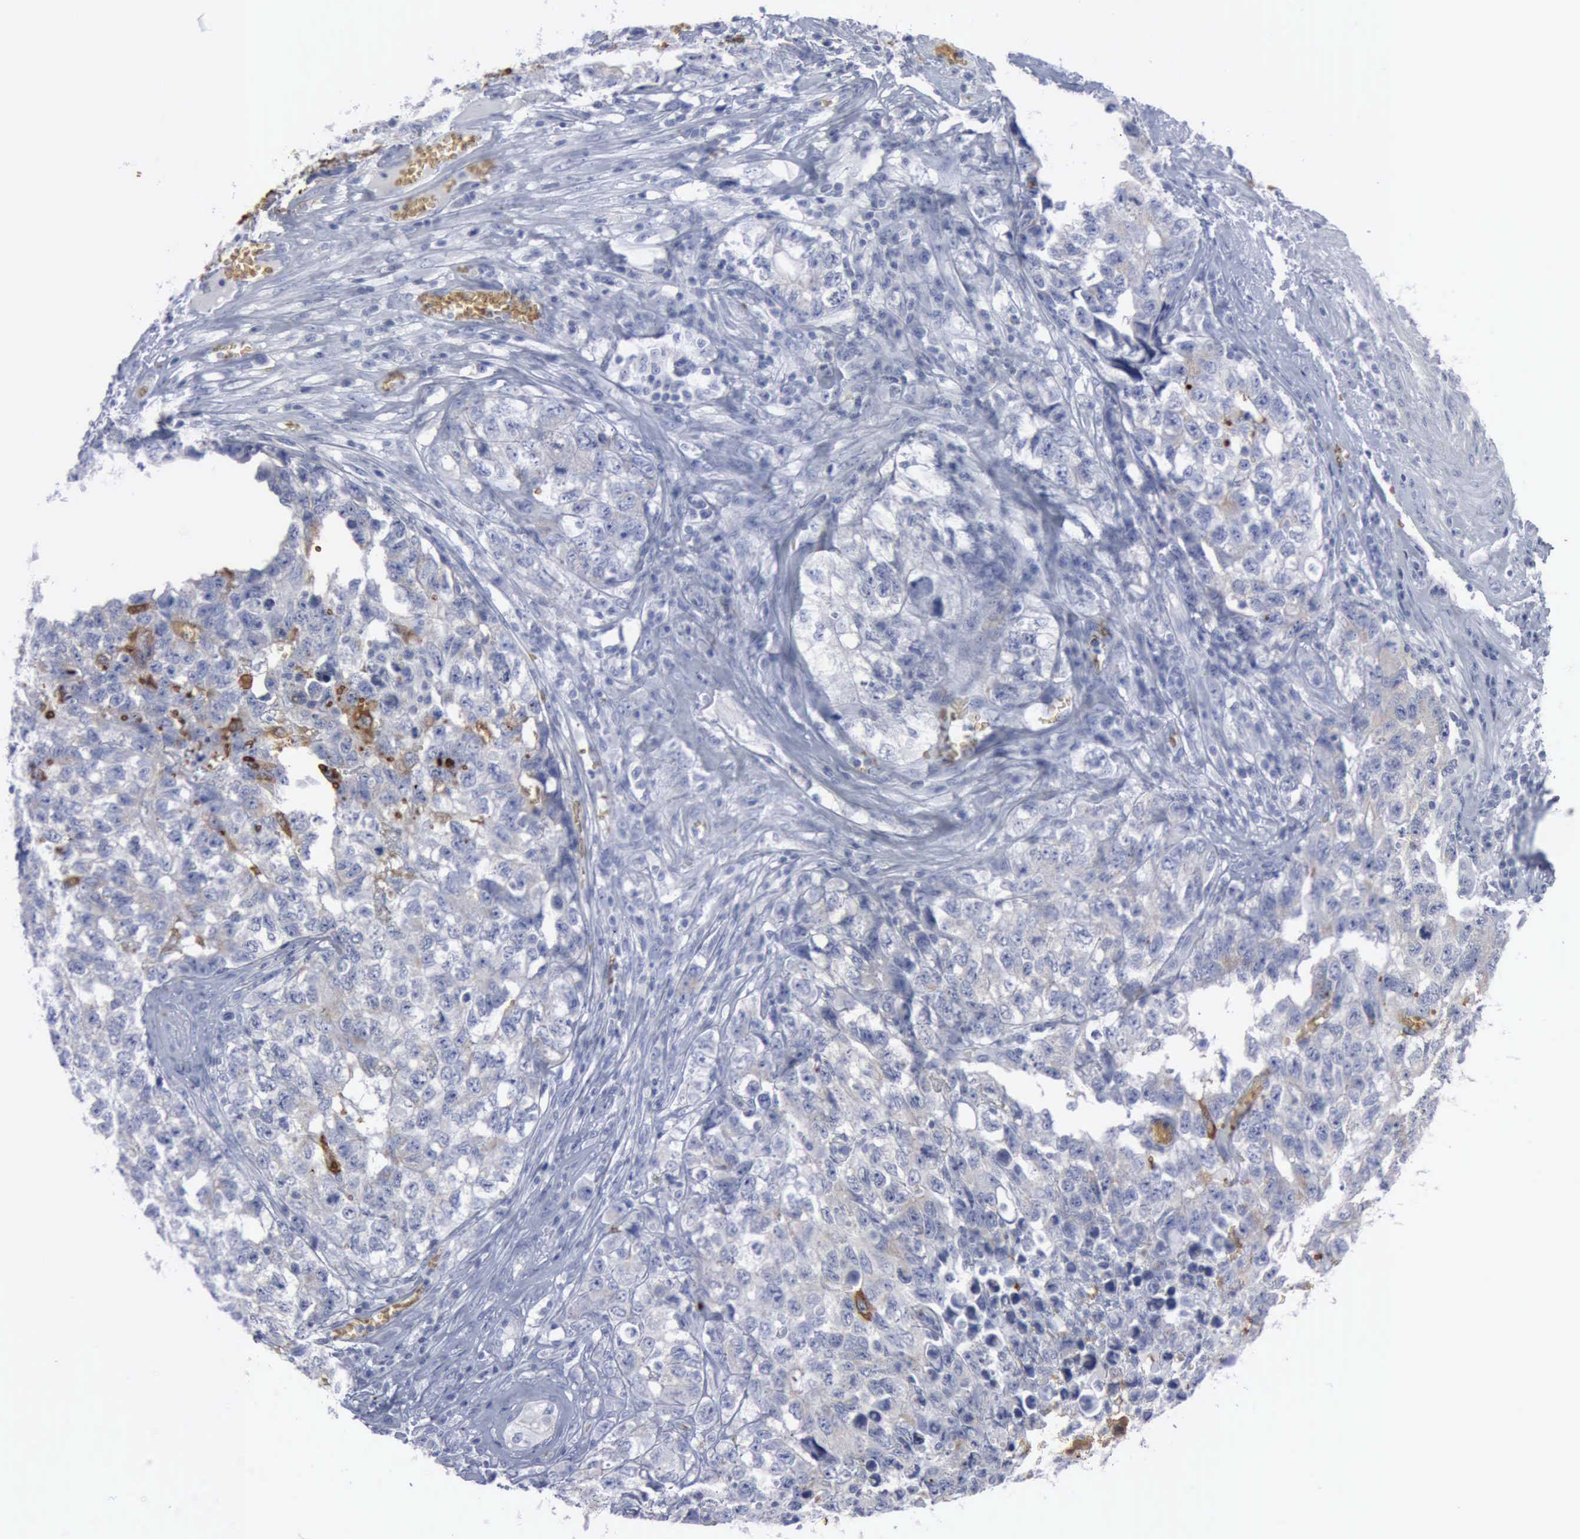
{"staining": {"intensity": "weak", "quantity": "<25%", "location": "cytoplasmic/membranous"}, "tissue": "testis cancer", "cell_type": "Tumor cells", "image_type": "cancer", "snomed": [{"axis": "morphology", "description": "Carcinoma, Embryonal, NOS"}, {"axis": "topography", "description": "Testis"}], "caption": "Tumor cells are negative for brown protein staining in testis embryonal carcinoma.", "gene": "TGFB1", "patient": {"sex": "male", "age": 31}}